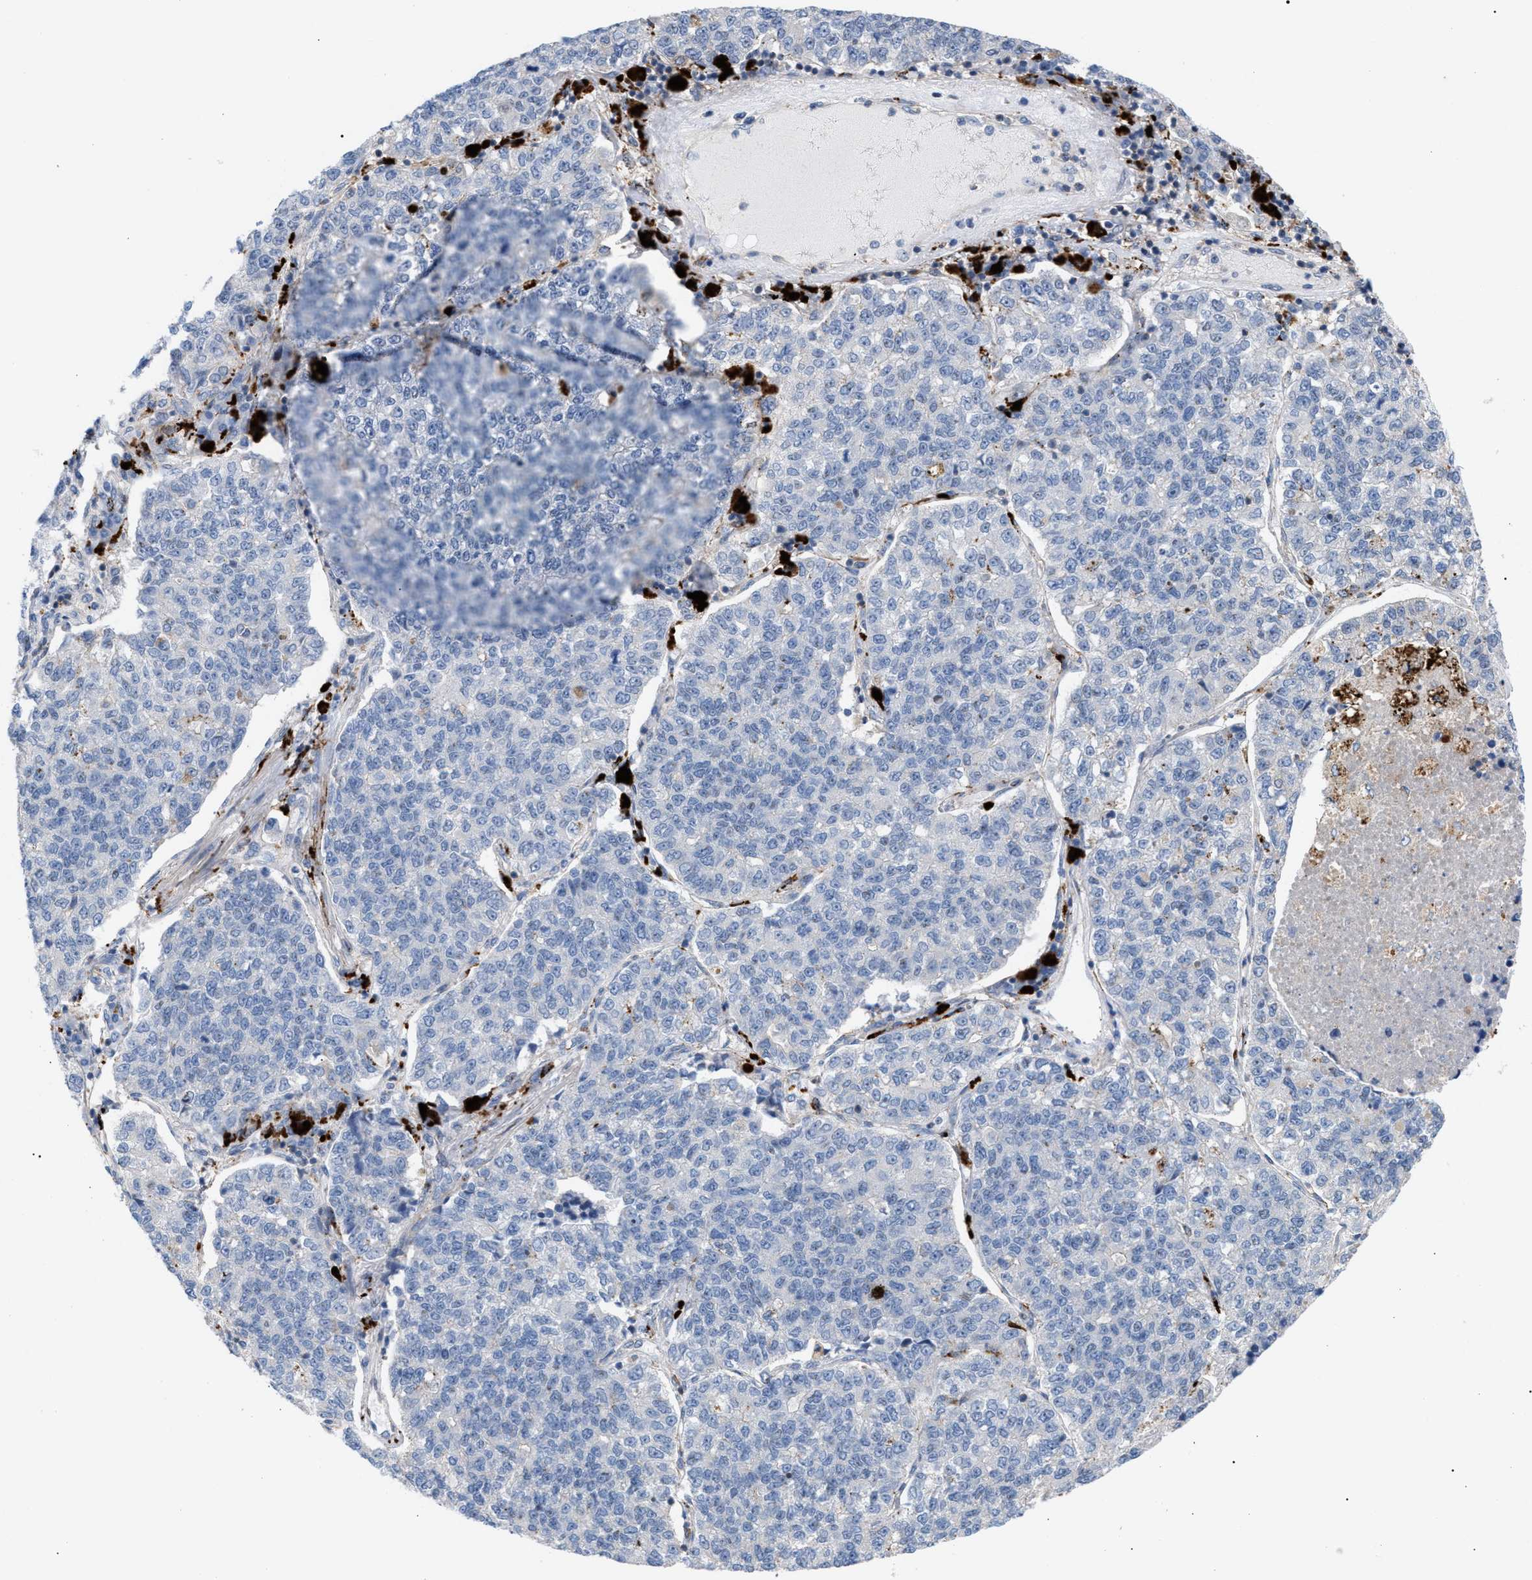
{"staining": {"intensity": "negative", "quantity": "none", "location": "none"}, "tissue": "lung cancer", "cell_type": "Tumor cells", "image_type": "cancer", "snomed": [{"axis": "morphology", "description": "Adenocarcinoma, NOS"}, {"axis": "topography", "description": "Lung"}], "caption": "Protein analysis of lung adenocarcinoma reveals no significant positivity in tumor cells. (Stains: DAB (3,3'-diaminobenzidine) immunohistochemistry (IHC) with hematoxylin counter stain, Microscopy: brightfield microscopy at high magnification).", "gene": "MBTD1", "patient": {"sex": "male", "age": 49}}